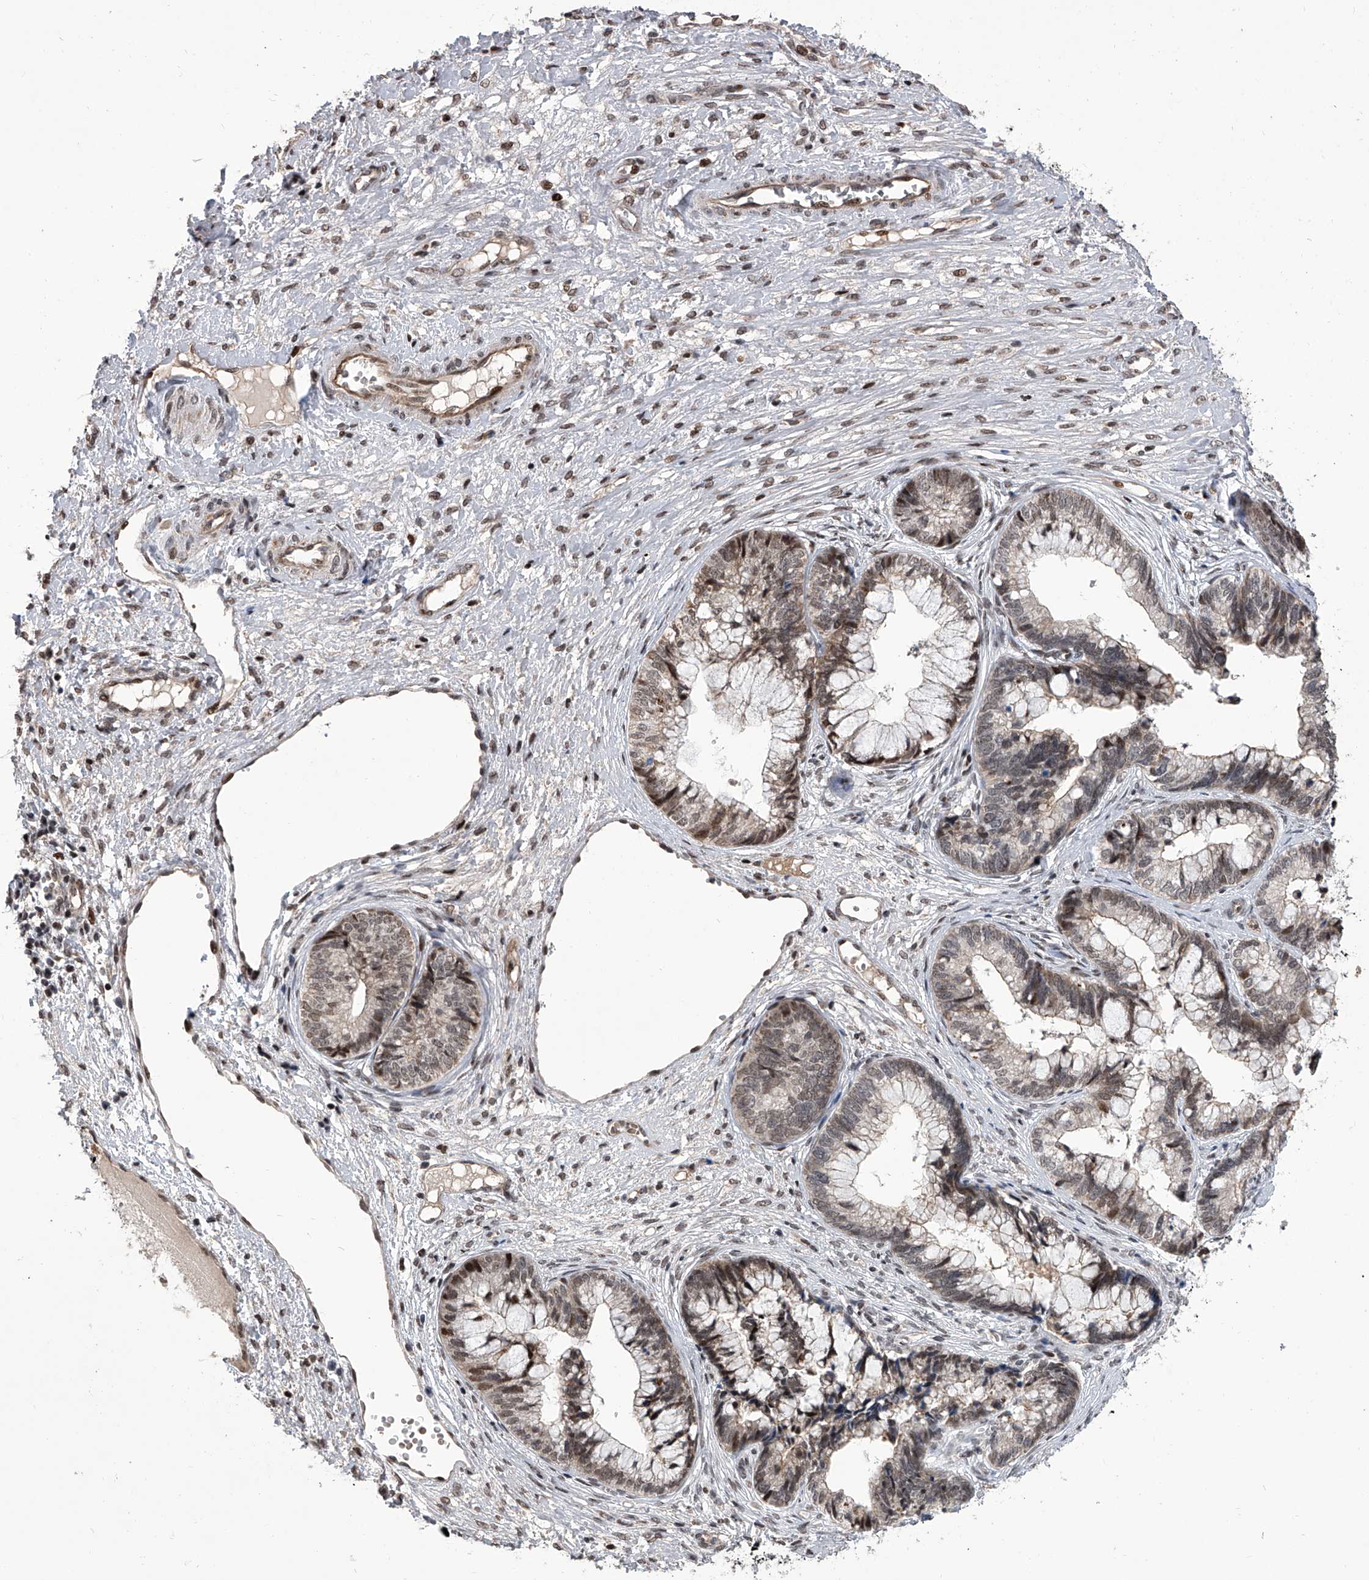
{"staining": {"intensity": "moderate", "quantity": "25%-75%", "location": "nuclear"}, "tissue": "cervical cancer", "cell_type": "Tumor cells", "image_type": "cancer", "snomed": [{"axis": "morphology", "description": "Adenocarcinoma, NOS"}, {"axis": "topography", "description": "Cervix"}], "caption": "This photomicrograph displays immunohistochemistry staining of human adenocarcinoma (cervical), with medium moderate nuclear positivity in approximately 25%-75% of tumor cells.", "gene": "ZNF426", "patient": {"sex": "female", "age": 44}}